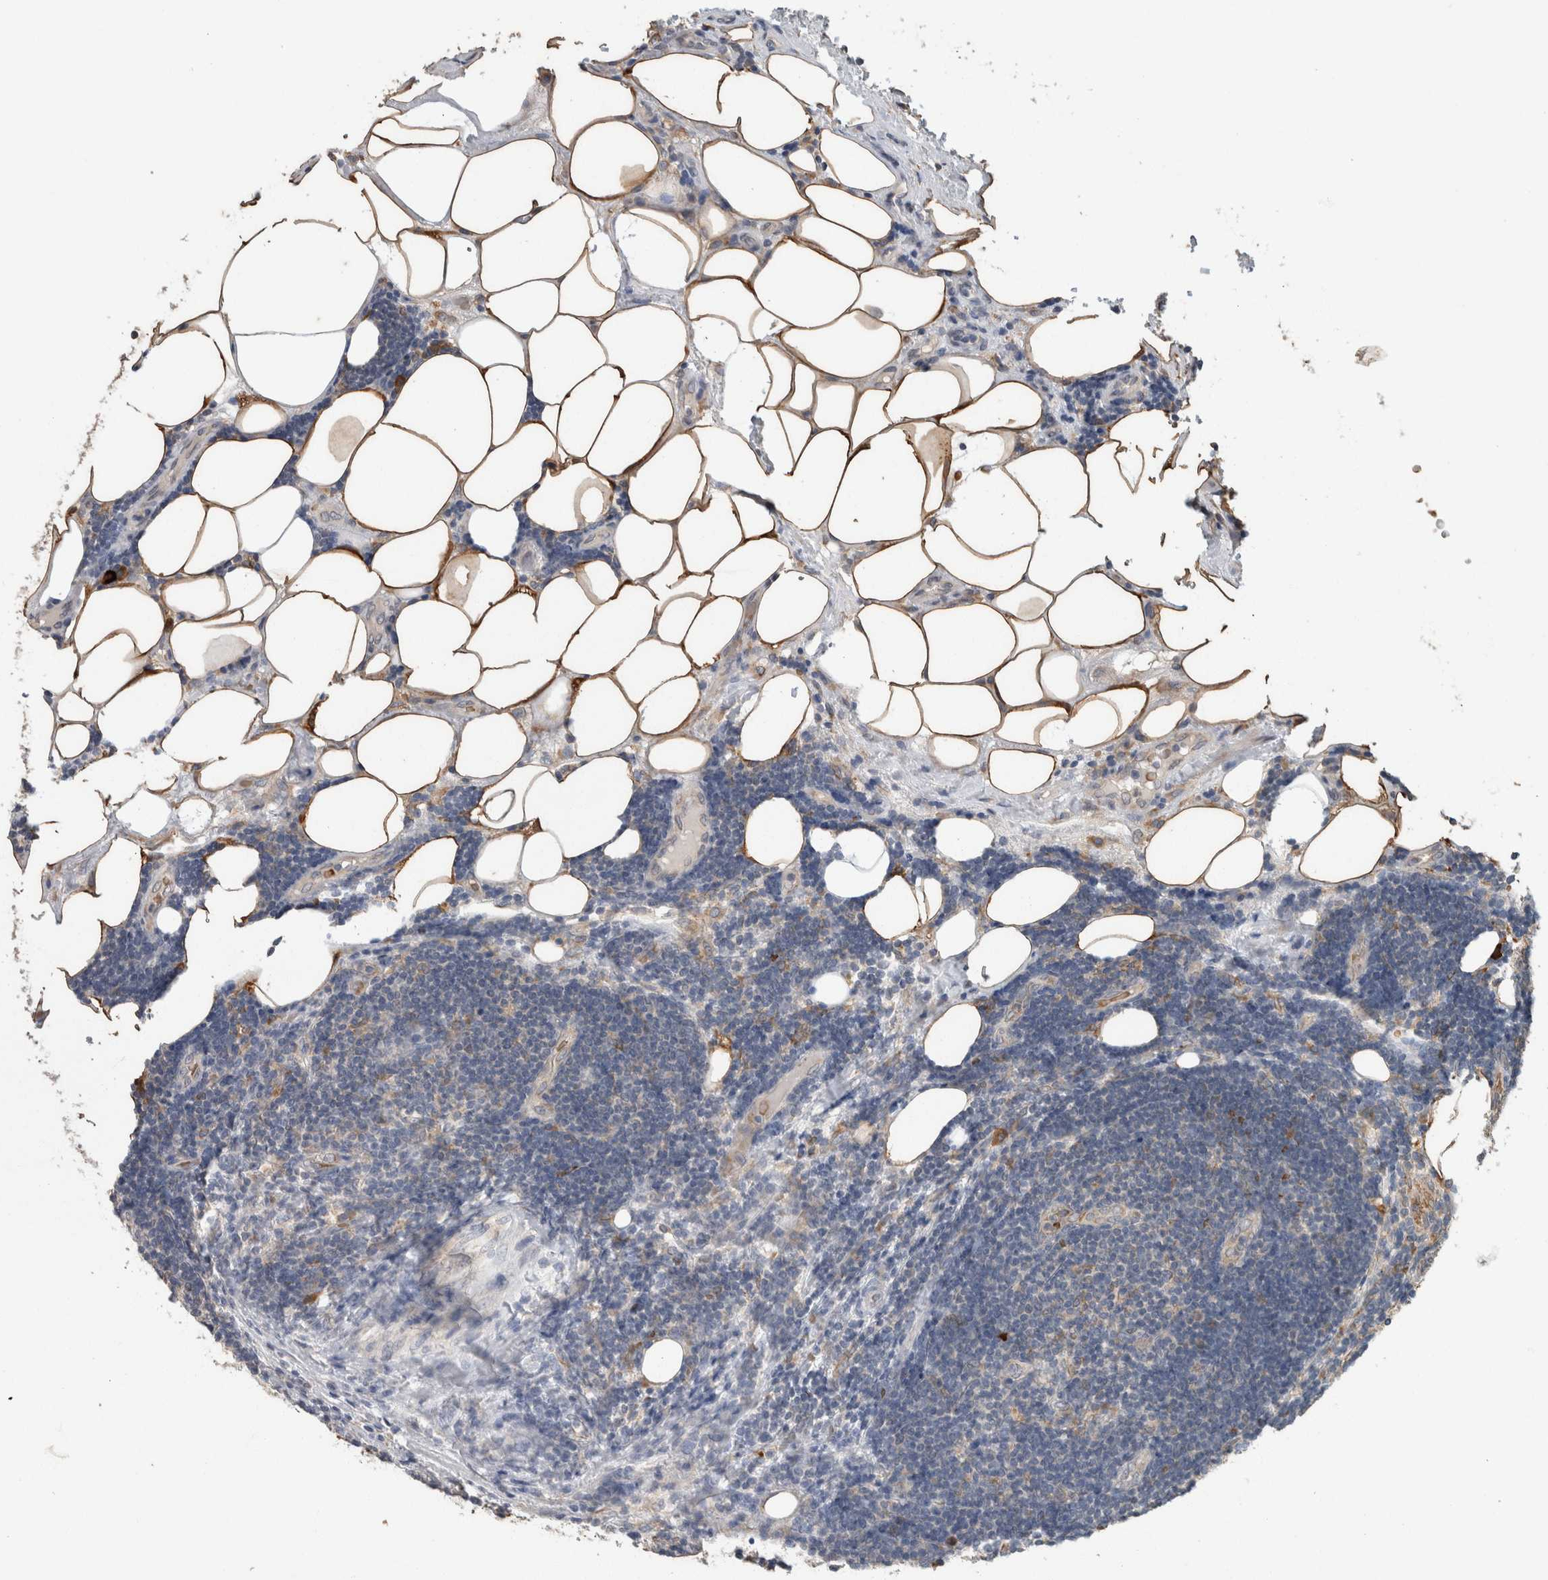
{"staining": {"intensity": "weak", "quantity": "<25%", "location": "cytoplasmic/membranous"}, "tissue": "lymphoma", "cell_type": "Tumor cells", "image_type": "cancer", "snomed": [{"axis": "morphology", "description": "Malignant lymphoma, non-Hodgkin's type, Low grade"}, {"axis": "topography", "description": "Lymph node"}], "caption": "This is an immunohistochemistry photomicrograph of lymphoma. There is no staining in tumor cells.", "gene": "ADGRL3", "patient": {"sex": "male", "age": 83}}